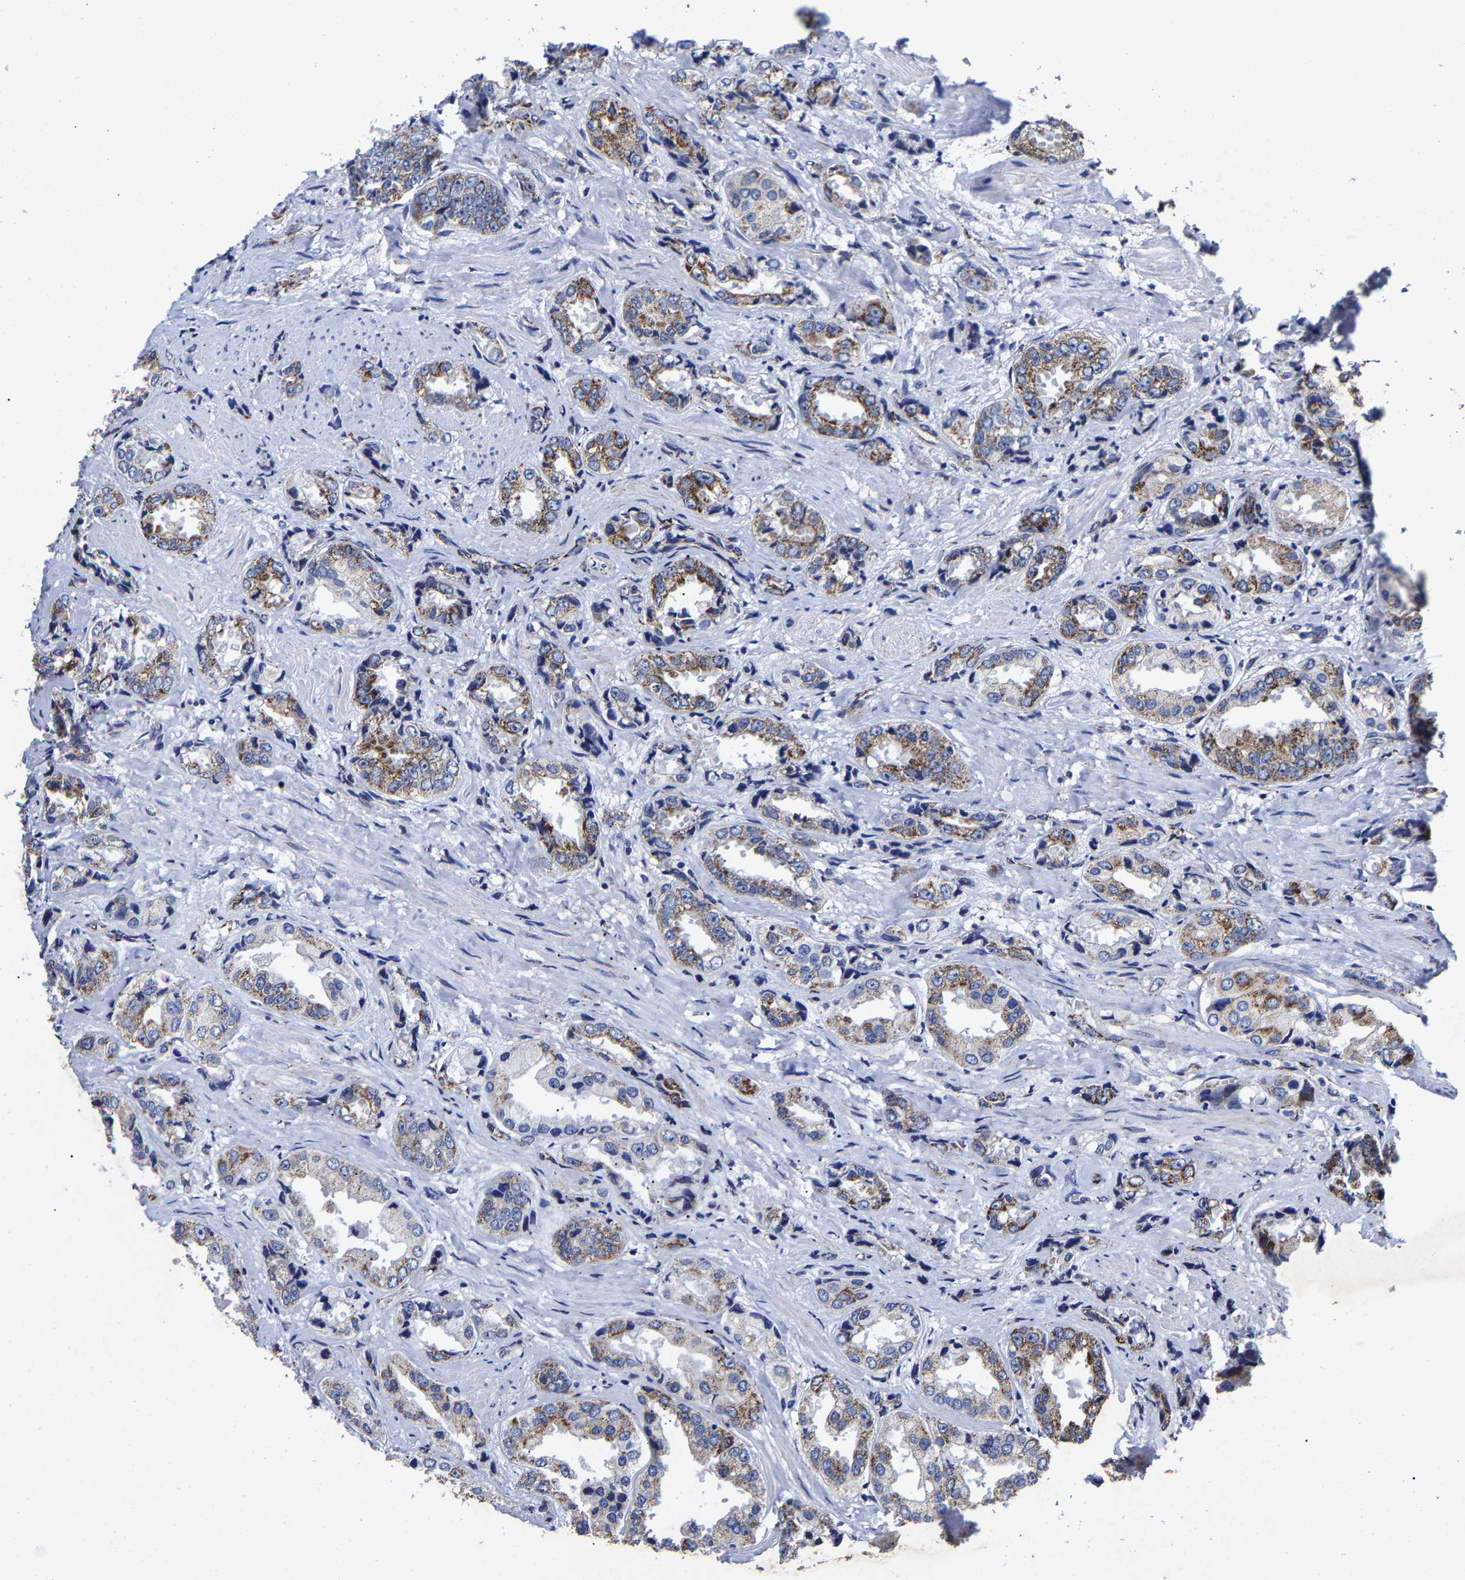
{"staining": {"intensity": "moderate", "quantity": ">75%", "location": "cytoplasmic/membranous"}, "tissue": "prostate cancer", "cell_type": "Tumor cells", "image_type": "cancer", "snomed": [{"axis": "morphology", "description": "Adenocarcinoma, High grade"}, {"axis": "topography", "description": "Prostate"}], "caption": "Human prostate cancer stained for a protein (brown) exhibits moderate cytoplasmic/membranous positive expression in about >75% of tumor cells.", "gene": "AASS", "patient": {"sex": "male", "age": 61}}